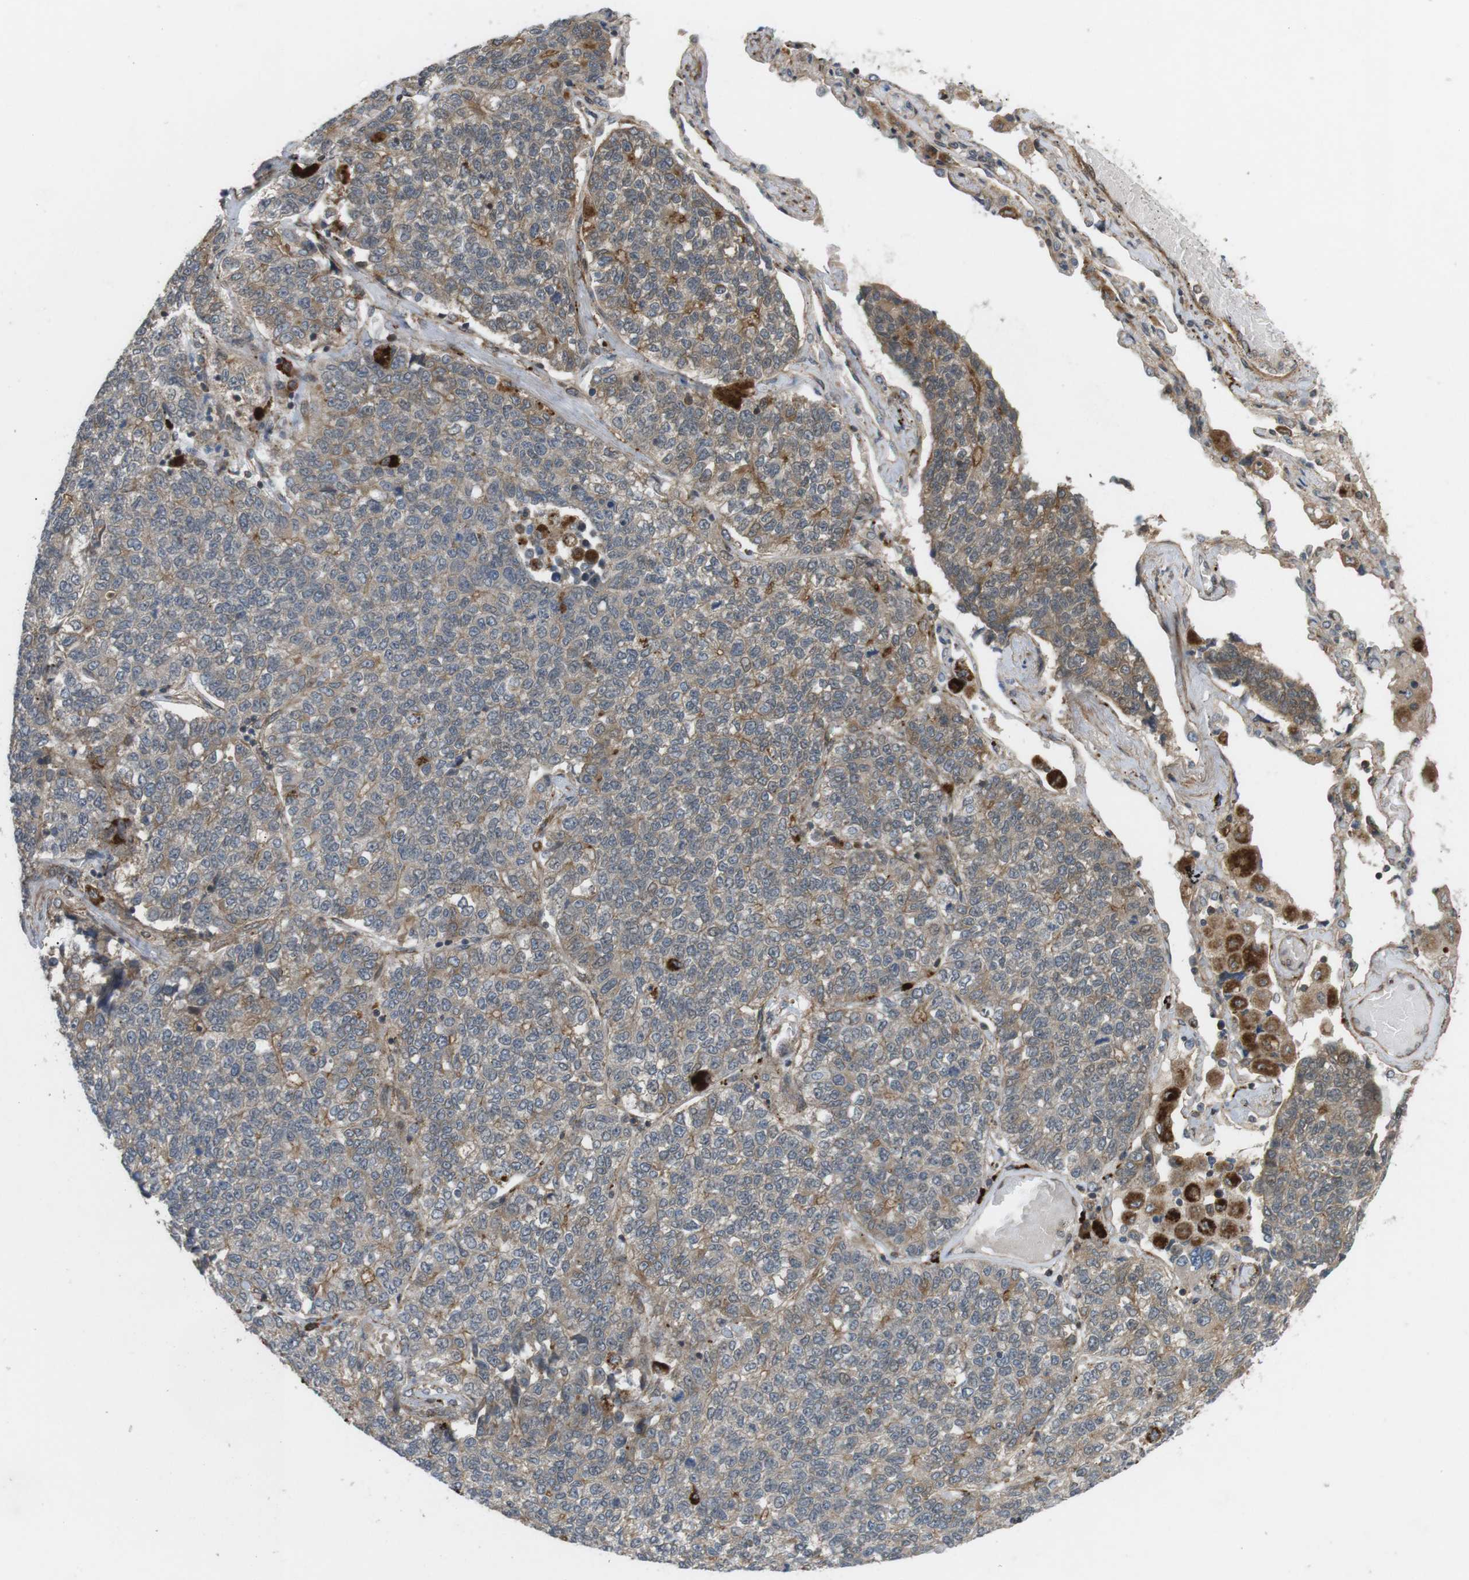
{"staining": {"intensity": "moderate", "quantity": "25%-75%", "location": "cytoplasmic/membranous"}, "tissue": "lung cancer", "cell_type": "Tumor cells", "image_type": "cancer", "snomed": [{"axis": "morphology", "description": "Adenocarcinoma, NOS"}, {"axis": "topography", "description": "Lung"}], "caption": "Tumor cells reveal medium levels of moderate cytoplasmic/membranous staining in about 25%-75% of cells in adenocarcinoma (lung).", "gene": "KANK2", "patient": {"sex": "male", "age": 49}}